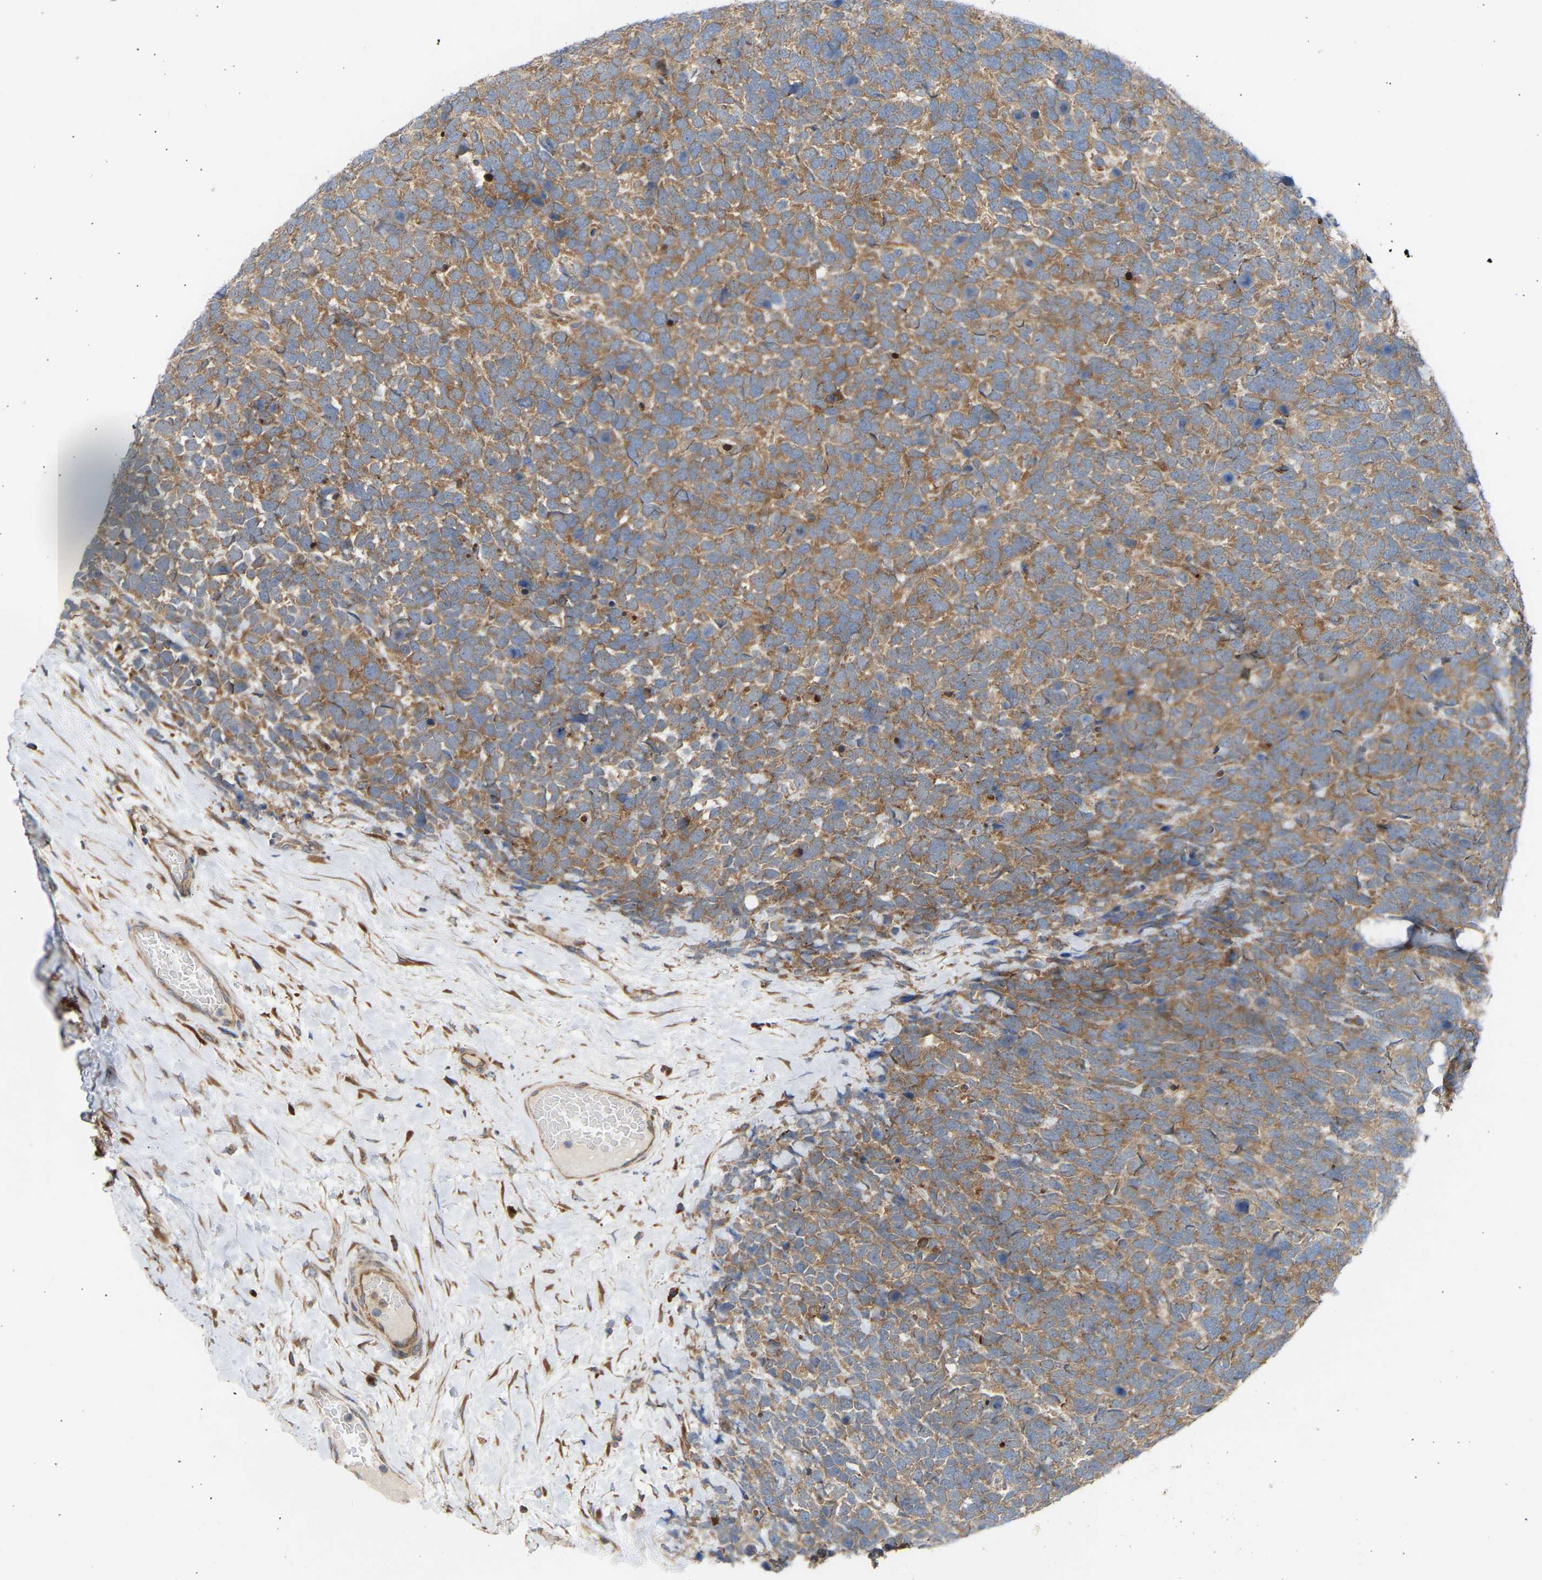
{"staining": {"intensity": "moderate", "quantity": ">75%", "location": "cytoplasmic/membranous"}, "tissue": "urothelial cancer", "cell_type": "Tumor cells", "image_type": "cancer", "snomed": [{"axis": "morphology", "description": "Urothelial carcinoma, High grade"}, {"axis": "topography", "description": "Urinary bladder"}], "caption": "Urothelial cancer tissue shows moderate cytoplasmic/membranous staining in about >75% of tumor cells, visualized by immunohistochemistry.", "gene": "GCN1", "patient": {"sex": "female", "age": 82}}